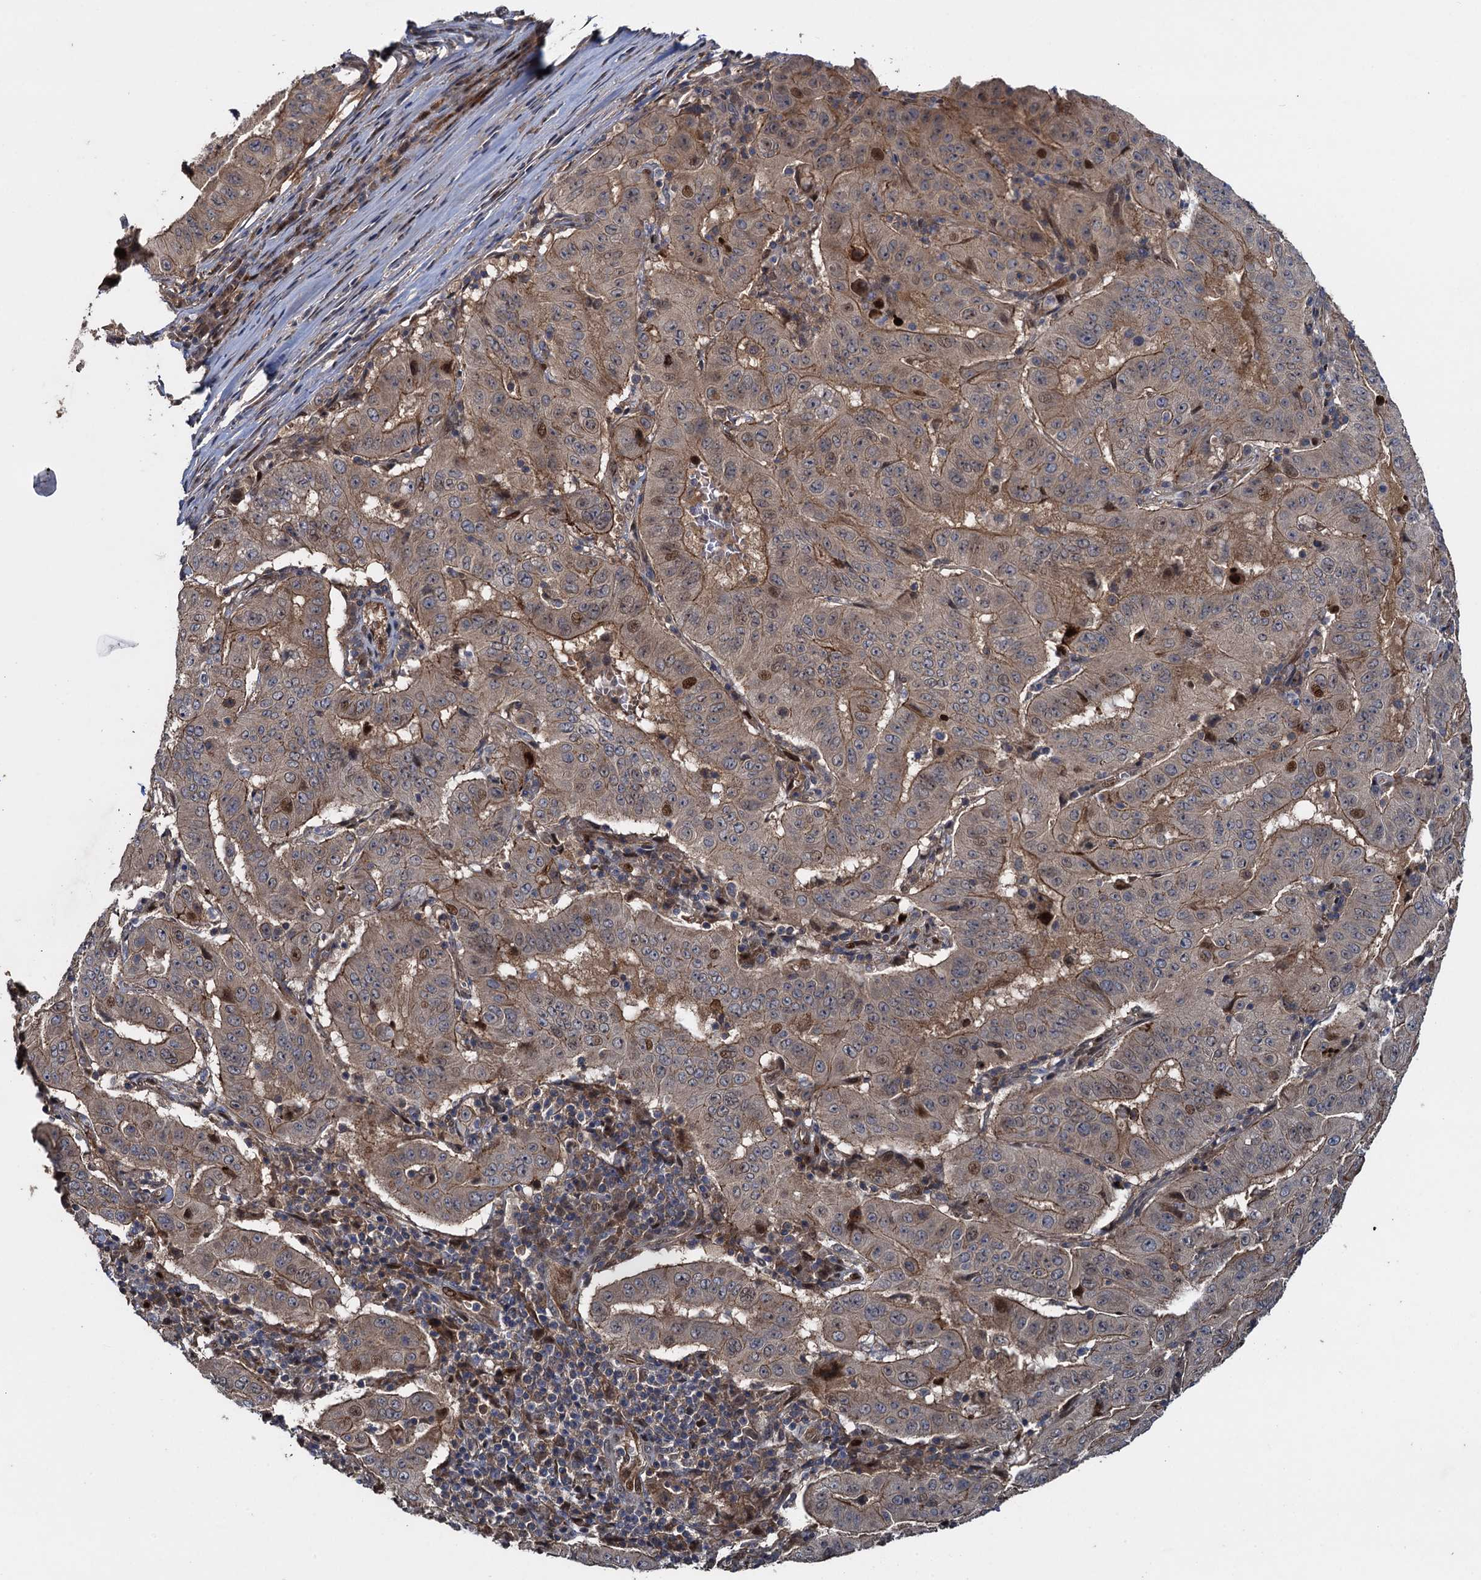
{"staining": {"intensity": "moderate", "quantity": ">75%", "location": "cytoplasmic/membranous,nuclear"}, "tissue": "pancreatic cancer", "cell_type": "Tumor cells", "image_type": "cancer", "snomed": [{"axis": "morphology", "description": "Adenocarcinoma, NOS"}, {"axis": "topography", "description": "Pancreas"}], "caption": "Adenocarcinoma (pancreatic) stained with DAB (3,3'-diaminobenzidine) immunohistochemistry demonstrates medium levels of moderate cytoplasmic/membranous and nuclear positivity in approximately >75% of tumor cells.", "gene": "RHOBTB1", "patient": {"sex": "male", "age": 63}}